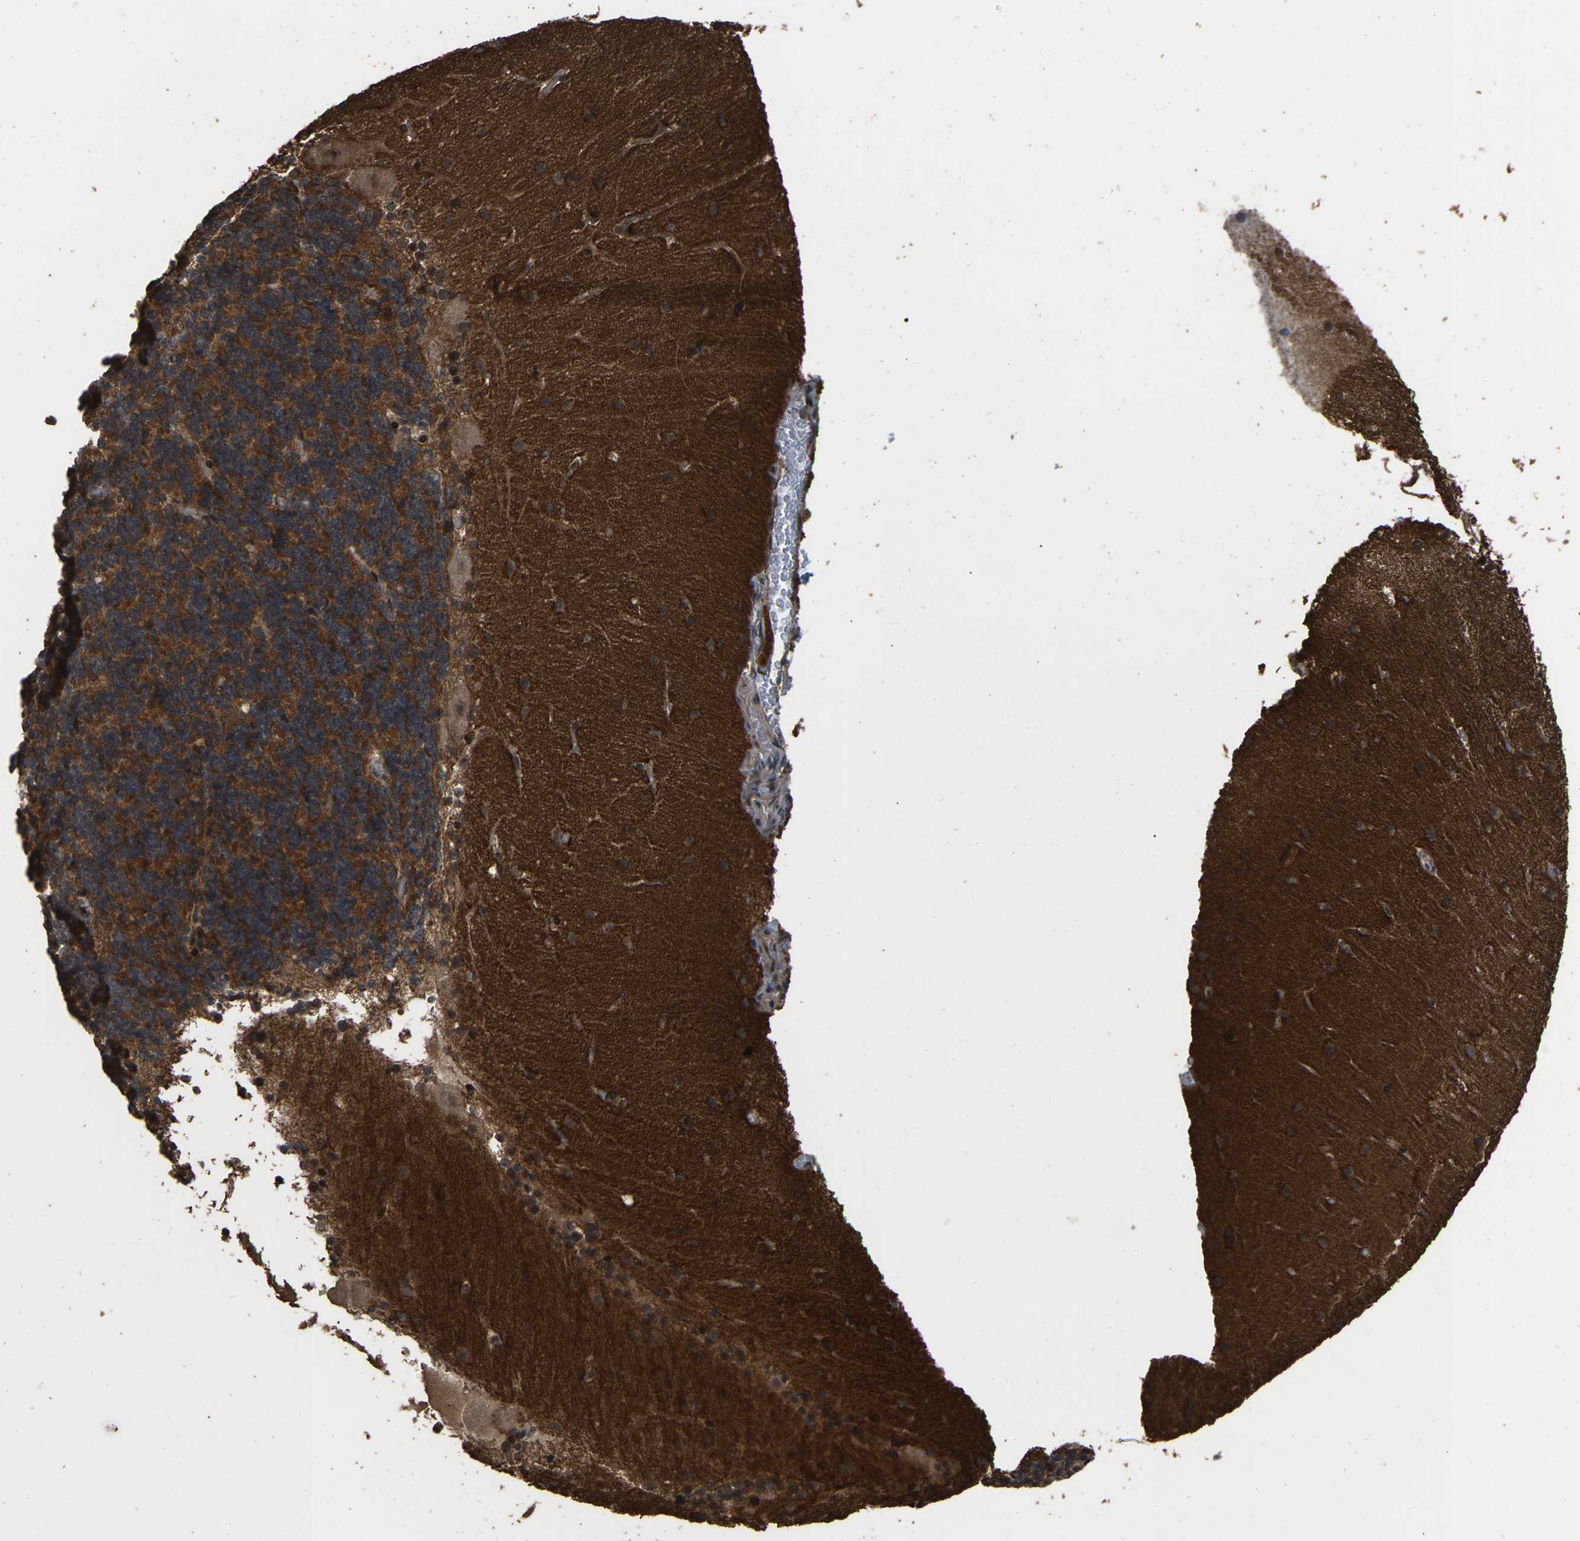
{"staining": {"intensity": "strong", "quantity": ">75%", "location": "cytoplasmic/membranous"}, "tissue": "cerebellum", "cell_type": "Cells in granular layer", "image_type": "normal", "snomed": [{"axis": "morphology", "description": "Normal tissue, NOS"}, {"axis": "topography", "description": "Cerebellum"}], "caption": "Protein expression by immunohistochemistry exhibits strong cytoplasmic/membranous staining in approximately >75% of cells in granular layer in benign cerebellum. The protein of interest is stained brown, and the nuclei are stained in blue (DAB (3,3'-diaminobenzidine) IHC with brightfield microscopy, high magnification).", "gene": "ARHGAP23", "patient": {"sex": "female", "age": 54}}